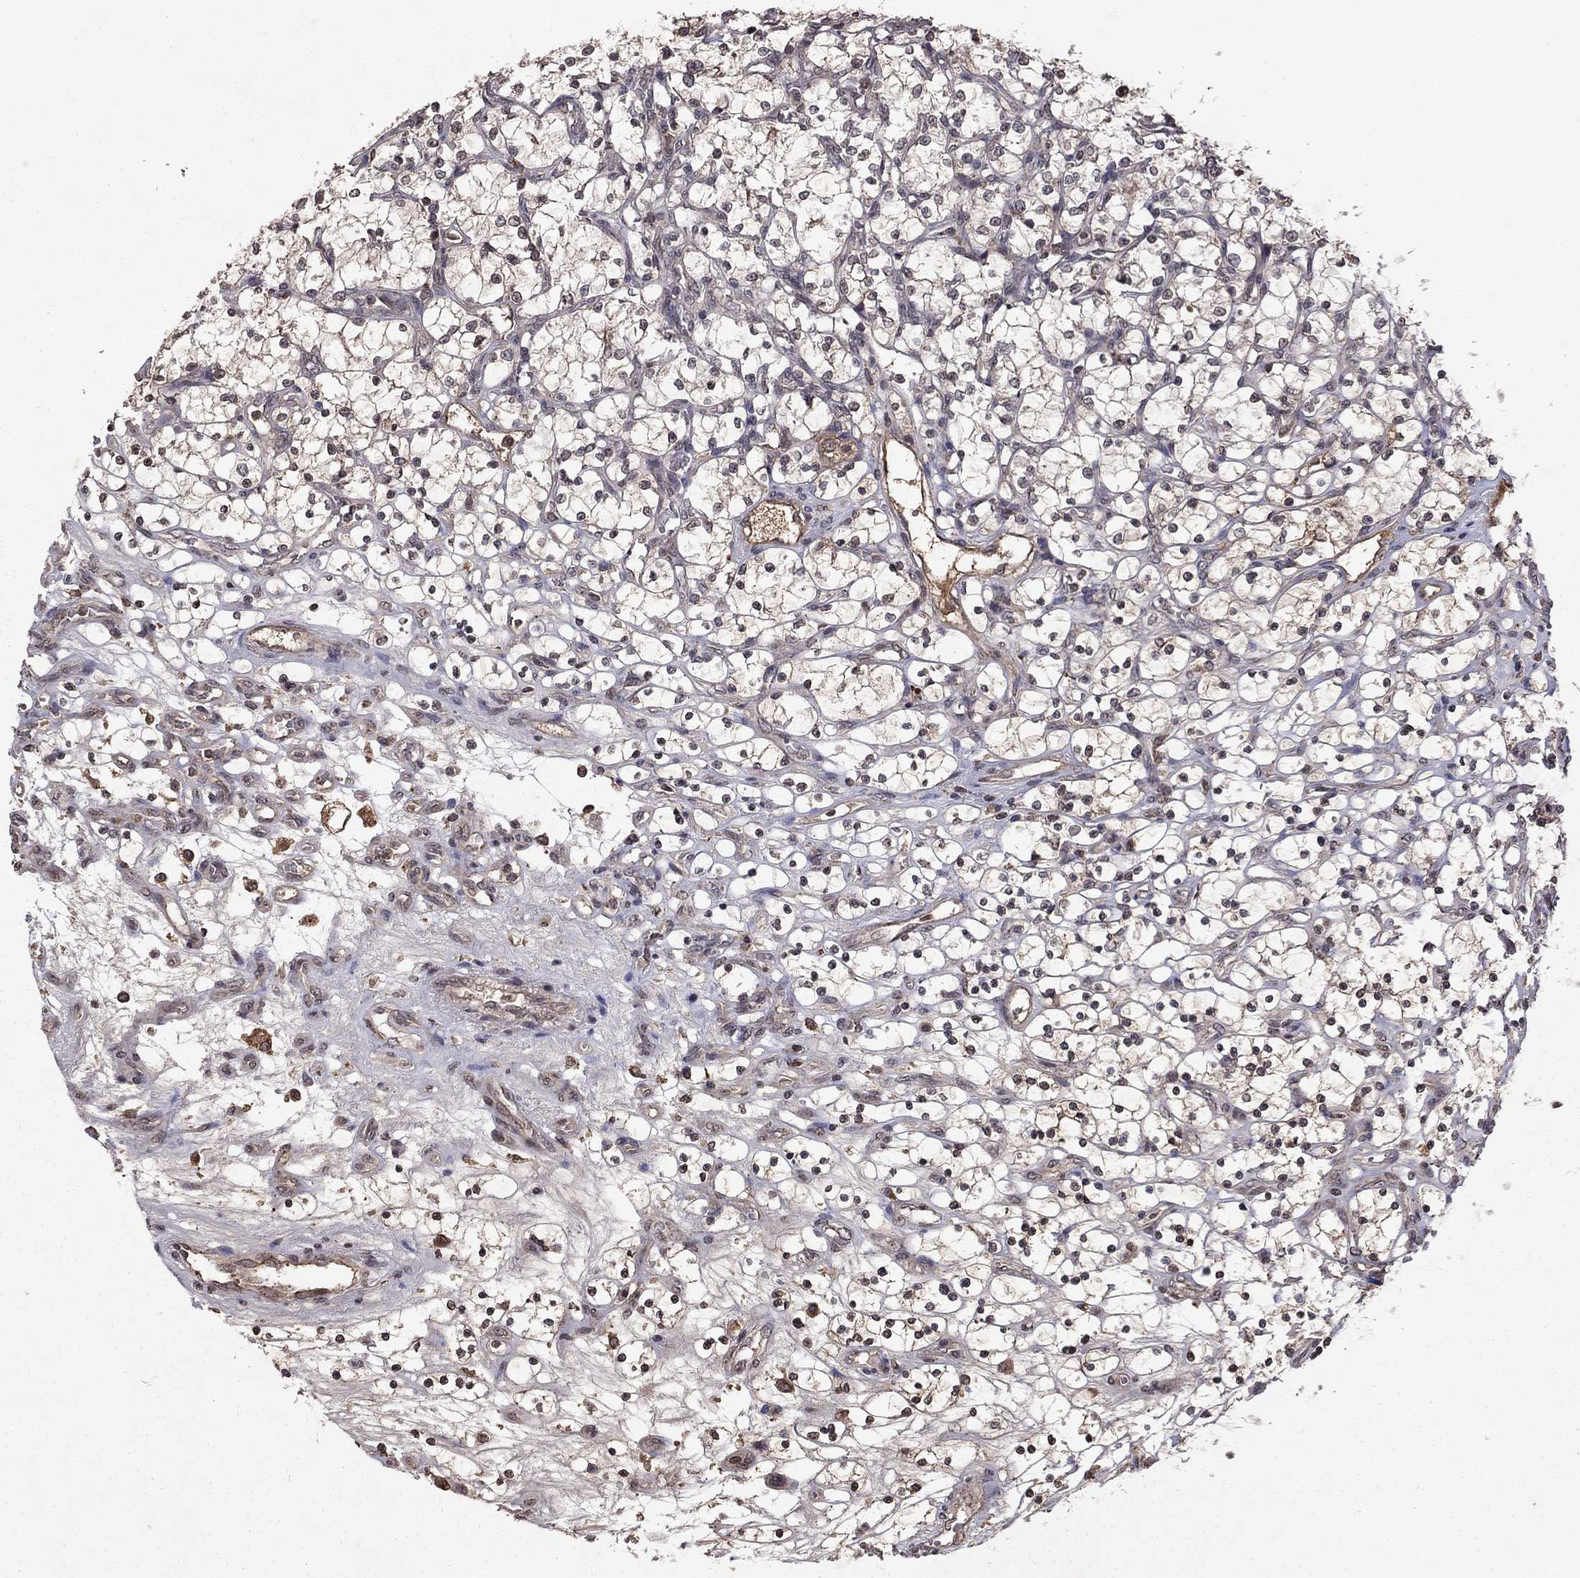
{"staining": {"intensity": "moderate", "quantity": "<25%", "location": "cytoplasmic/membranous"}, "tissue": "renal cancer", "cell_type": "Tumor cells", "image_type": "cancer", "snomed": [{"axis": "morphology", "description": "Adenocarcinoma, NOS"}, {"axis": "topography", "description": "Kidney"}], "caption": "Protein staining shows moderate cytoplasmic/membranous staining in about <25% of tumor cells in renal cancer. The protein of interest is shown in brown color, while the nuclei are stained blue.", "gene": "NLGN1", "patient": {"sex": "female", "age": 69}}